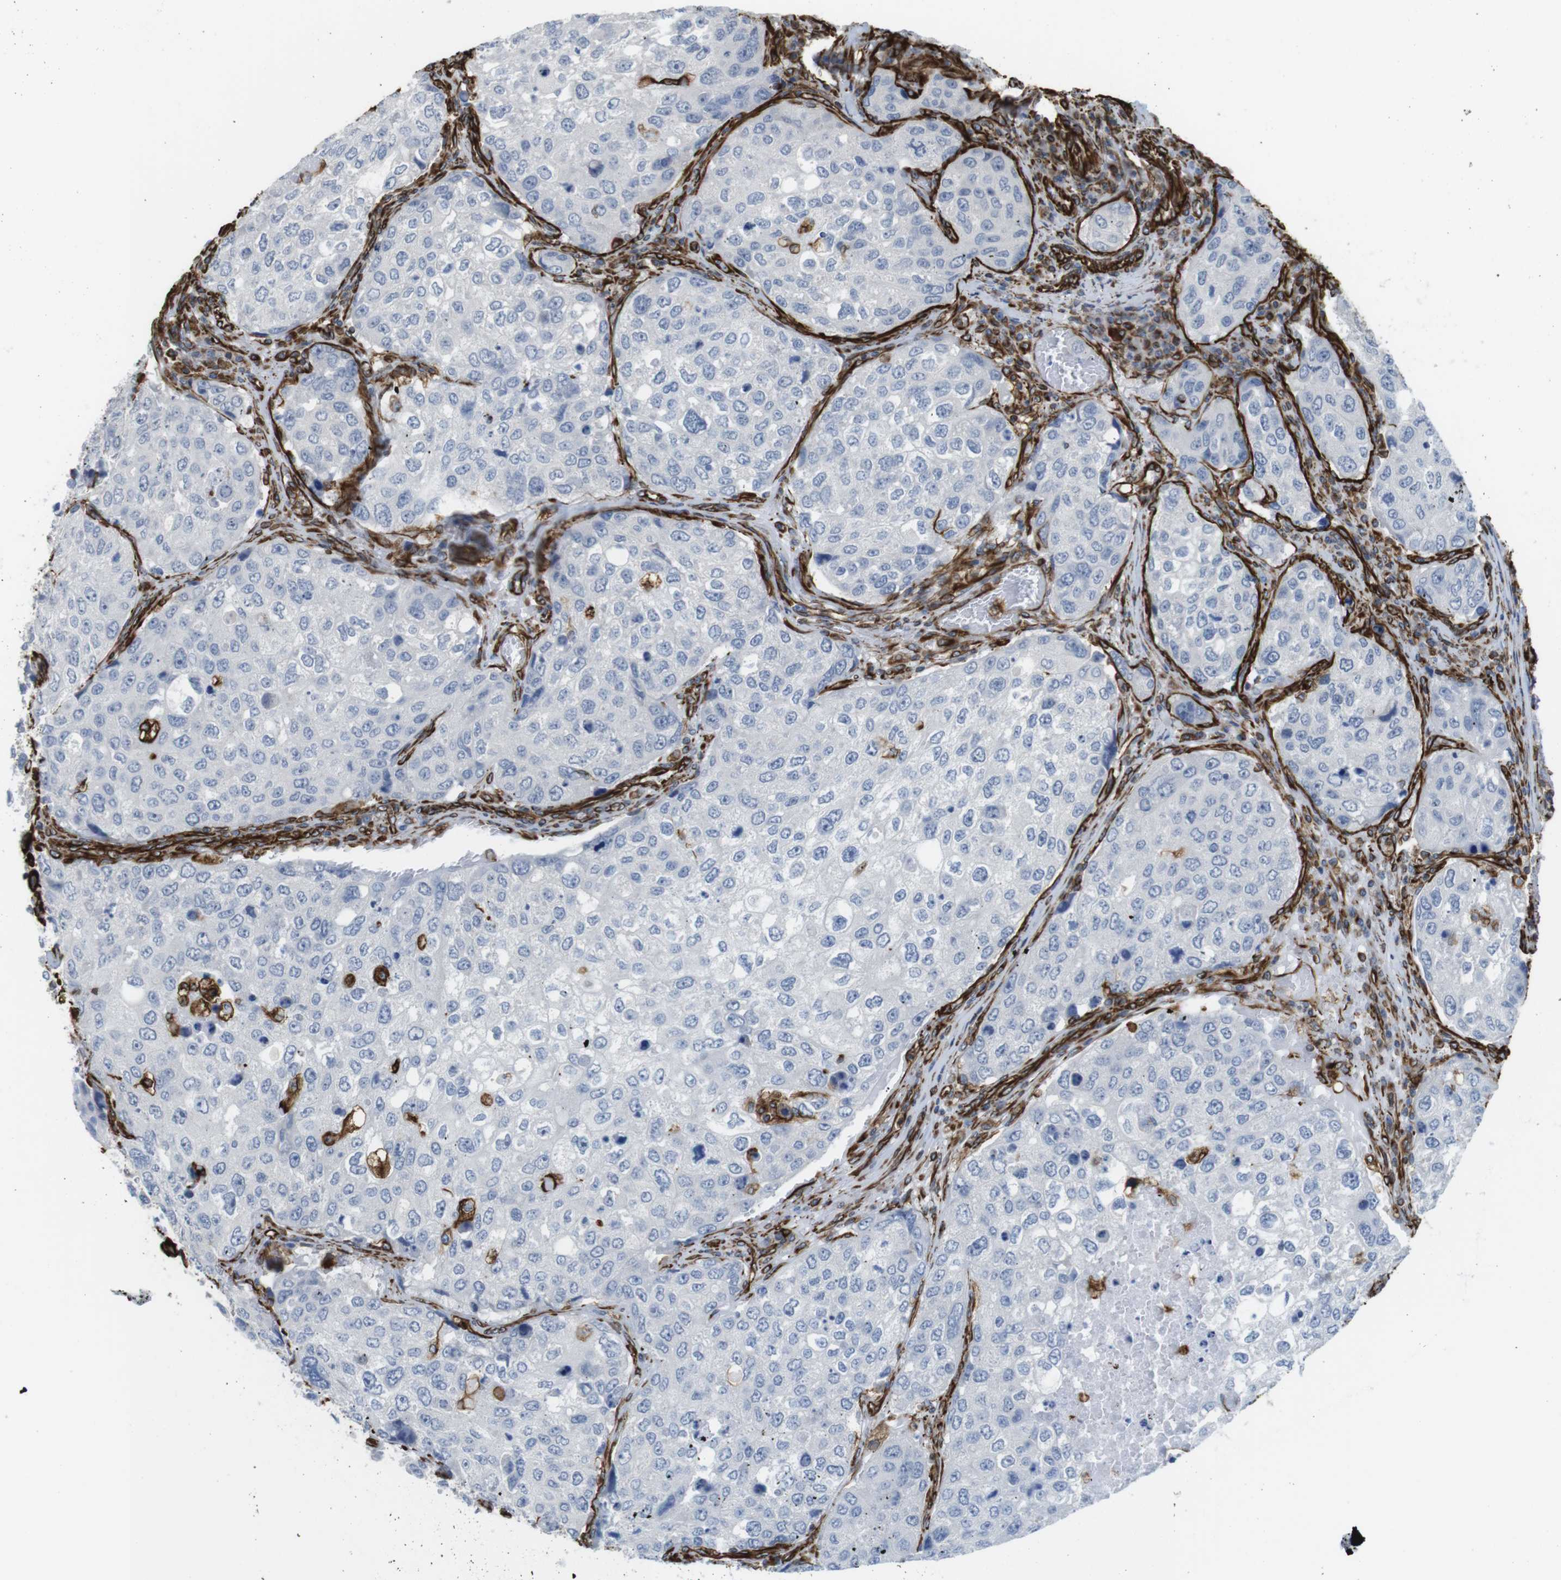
{"staining": {"intensity": "negative", "quantity": "none", "location": "none"}, "tissue": "urothelial cancer", "cell_type": "Tumor cells", "image_type": "cancer", "snomed": [{"axis": "morphology", "description": "Urothelial carcinoma, High grade"}, {"axis": "topography", "description": "Lymph node"}, {"axis": "topography", "description": "Urinary bladder"}], "caption": "Immunohistochemistry of human urothelial carcinoma (high-grade) demonstrates no expression in tumor cells.", "gene": "RALGPS1", "patient": {"sex": "male", "age": 51}}